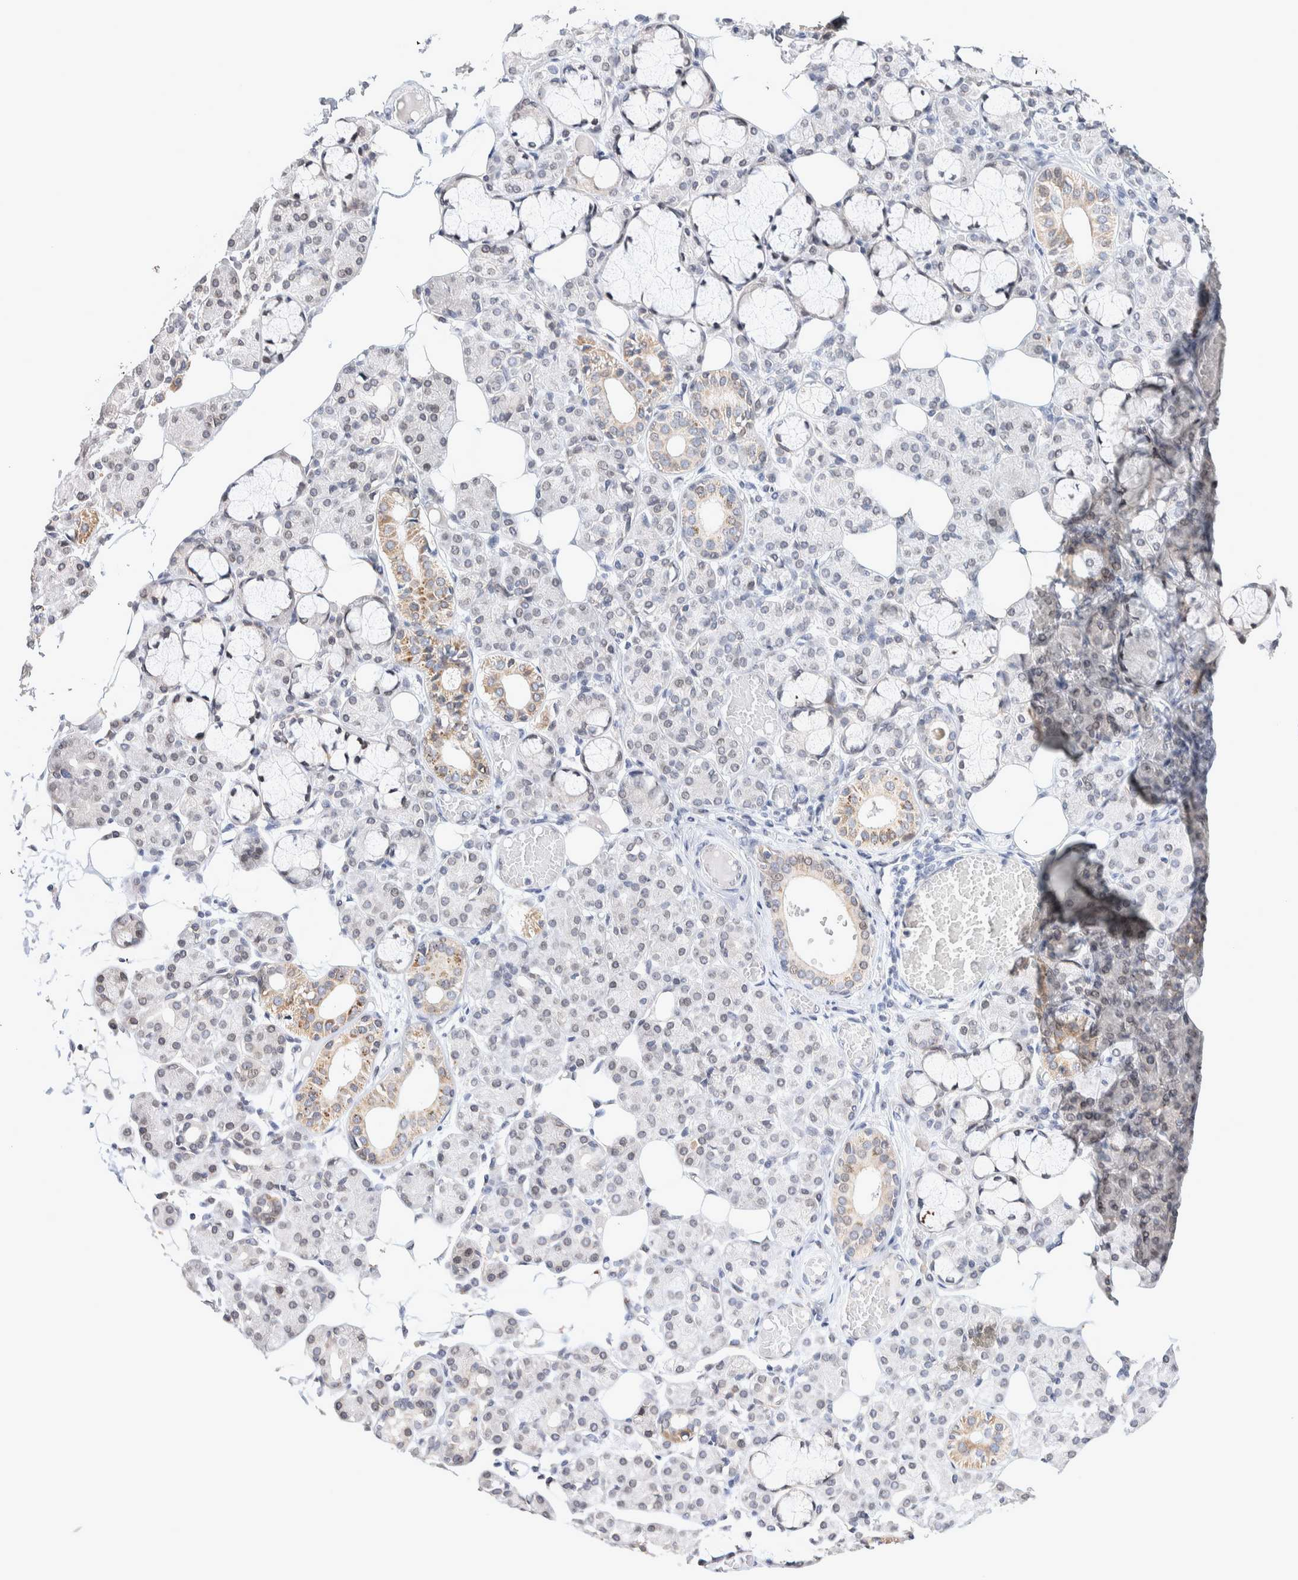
{"staining": {"intensity": "moderate", "quantity": "<25%", "location": "cytoplasmic/membranous"}, "tissue": "salivary gland", "cell_type": "Glandular cells", "image_type": "normal", "snomed": [{"axis": "morphology", "description": "Normal tissue, NOS"}, {"axis": "topography", "description": "Salivary gland"}], "caption": "Protein staining by immunohistochemistry (IHC) shows moderate cytoplasmic/membranous staining in approximately <25% of glandular cells in normal salivary gland.", "gene": "CRAT", "patient": {"sex": "male", "age": 63}}